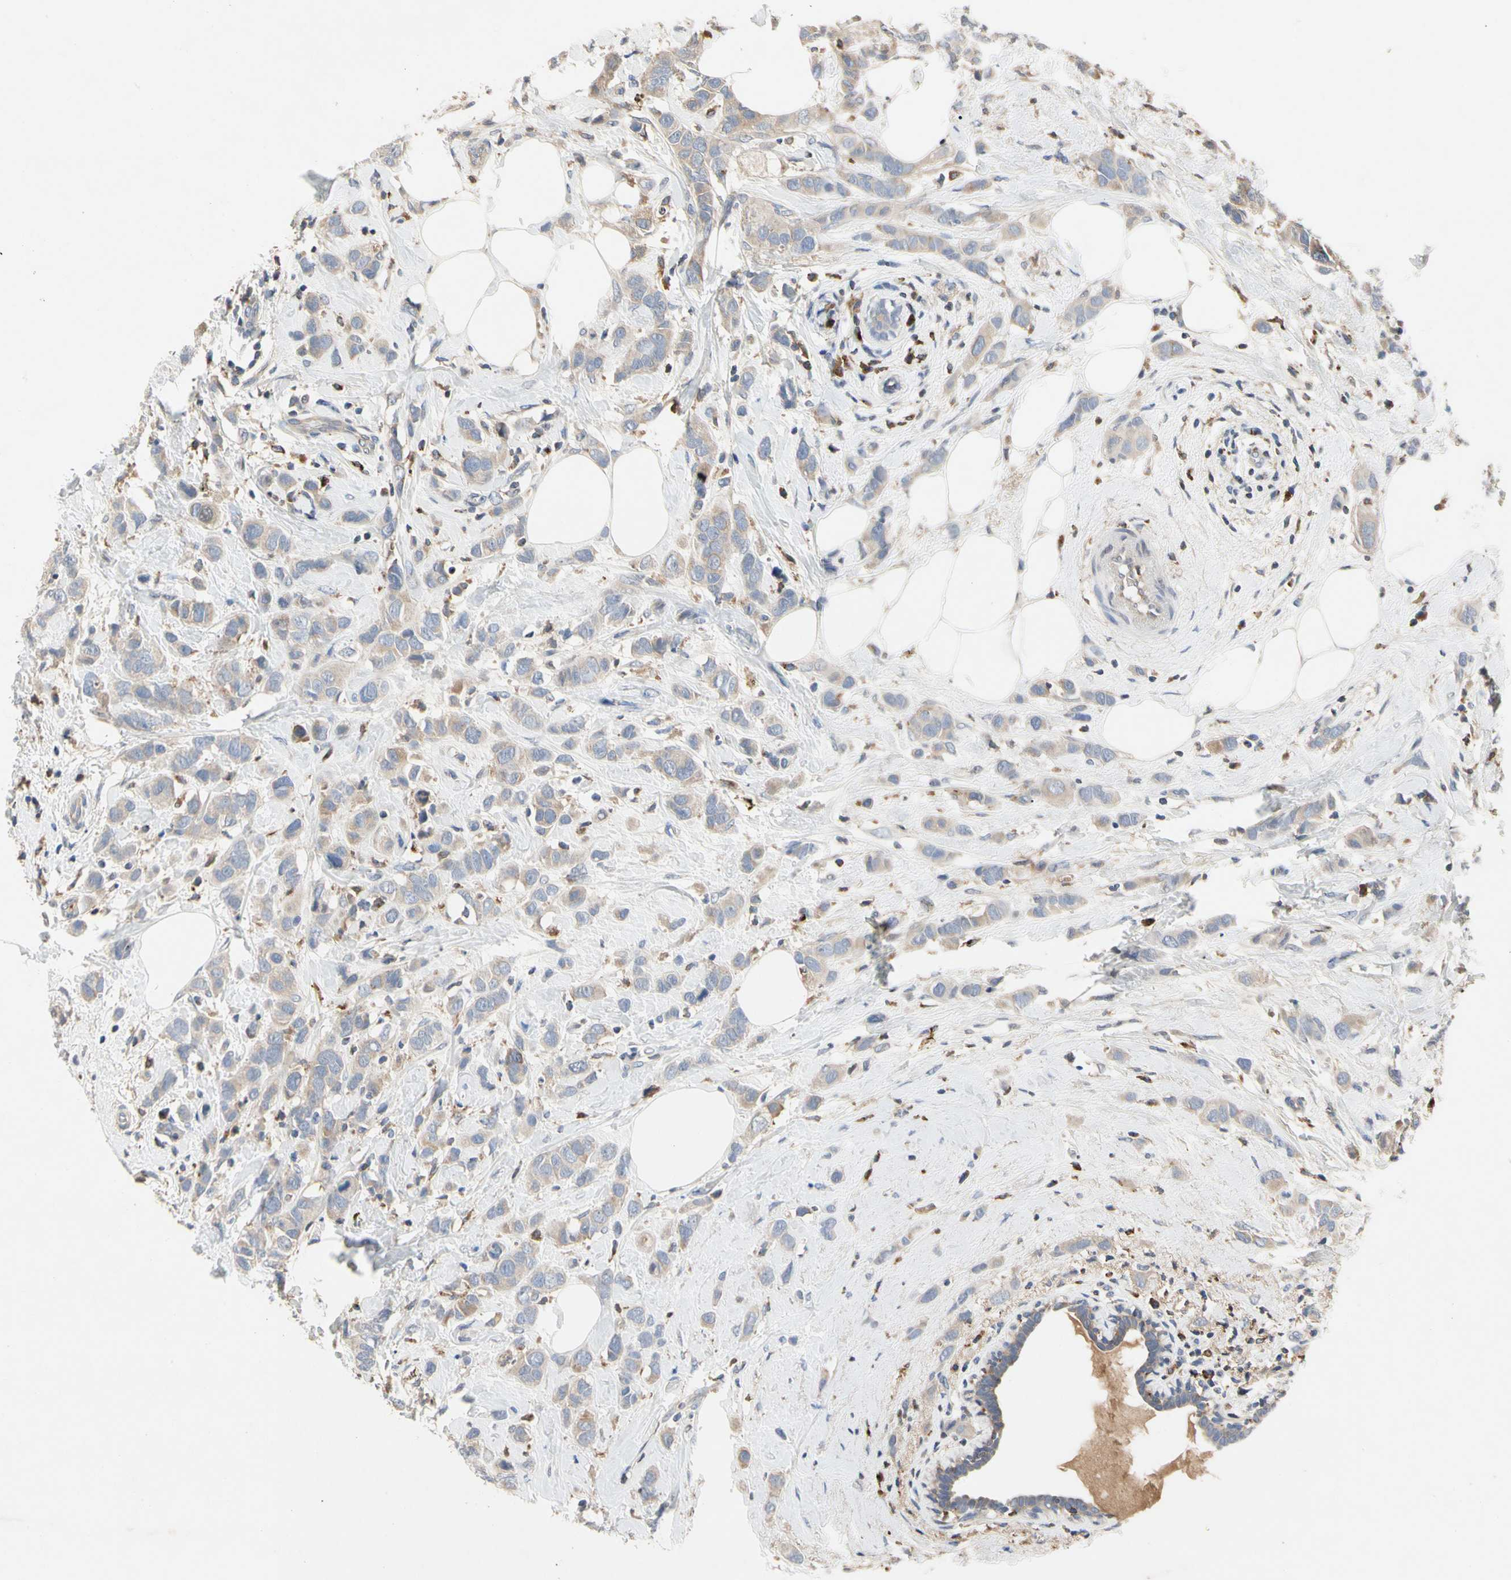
{"staining": {"intensity": "weak", "quantity": "25%-75%", "location": "cytoplasmic/membranous"}, "tissue": "breast cancer", "cell_type": "Tumor cells", "image_type": "cancer", "snomed": [{"axis": "morphology", "description": "Normal tissue, NOS"}, {"axis": "morphology", "description": "Duct carcinoma"}, {"axis": "topography", "description": "Breast"}], "caption": "A brown stain shows weak cytoplasmic/membranous positivity of a protein in breast cancer tumor cells.", "gene": "ADA2", "patient": {"sex": "female", "age": 50}}